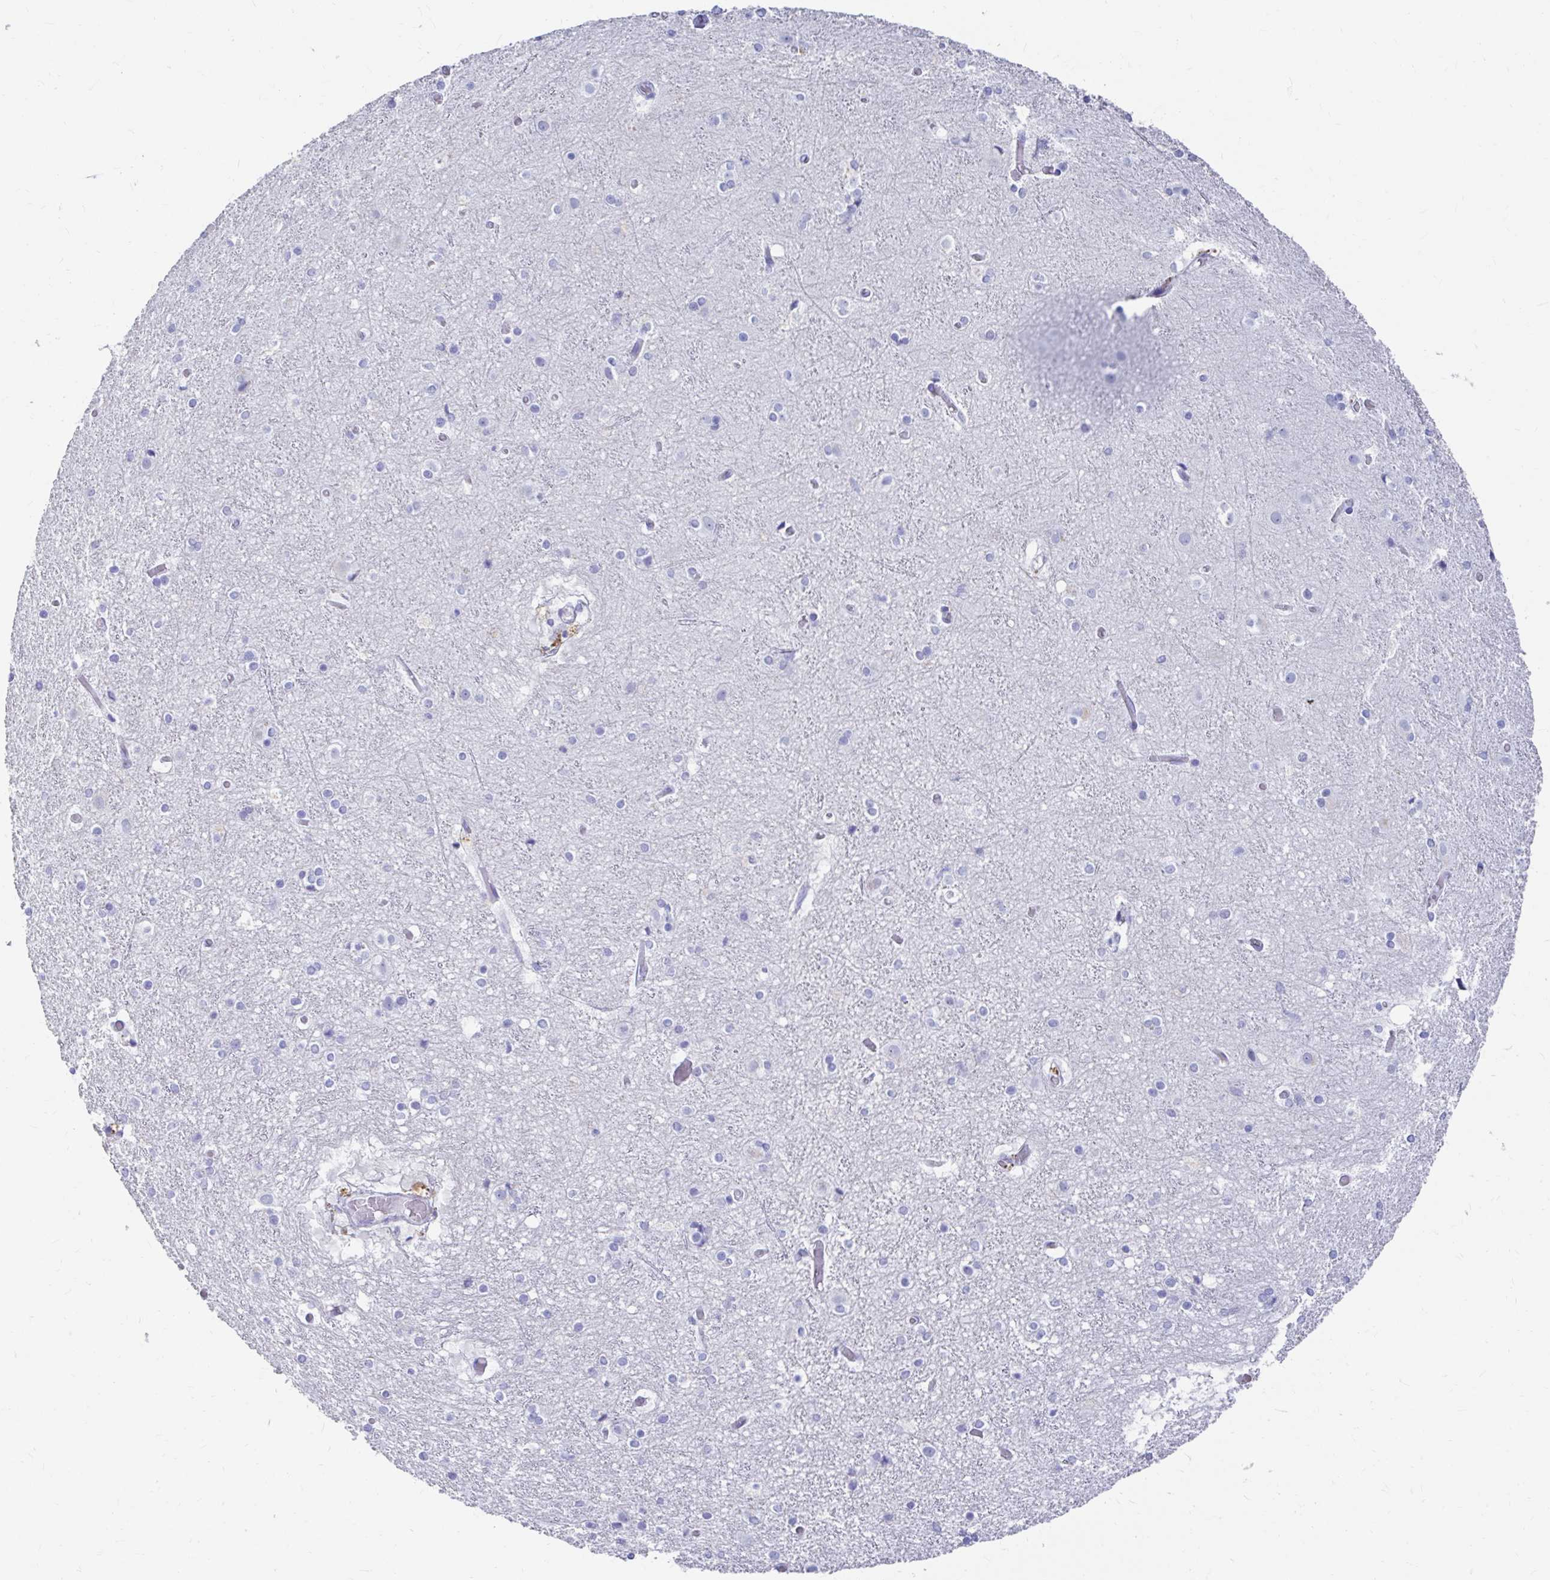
{"staining": {"intensity": "negative", "quantity": "none", "location": "none"}, "tissue": "cerebral cortex", "cell_type": "Endothelial cells", "image_type": "normal", "snomed": [{"axis": "morphology", "description": "Normal tissue, NOS"}, {"axis": "topography", "description": "Cerebral cortex"}], "caption": "Image shows no protein staining in endothelial cells of normal cerebral cortex.", "gene": "DPEP3", "patient": {"sex": "female", "age": 52}}